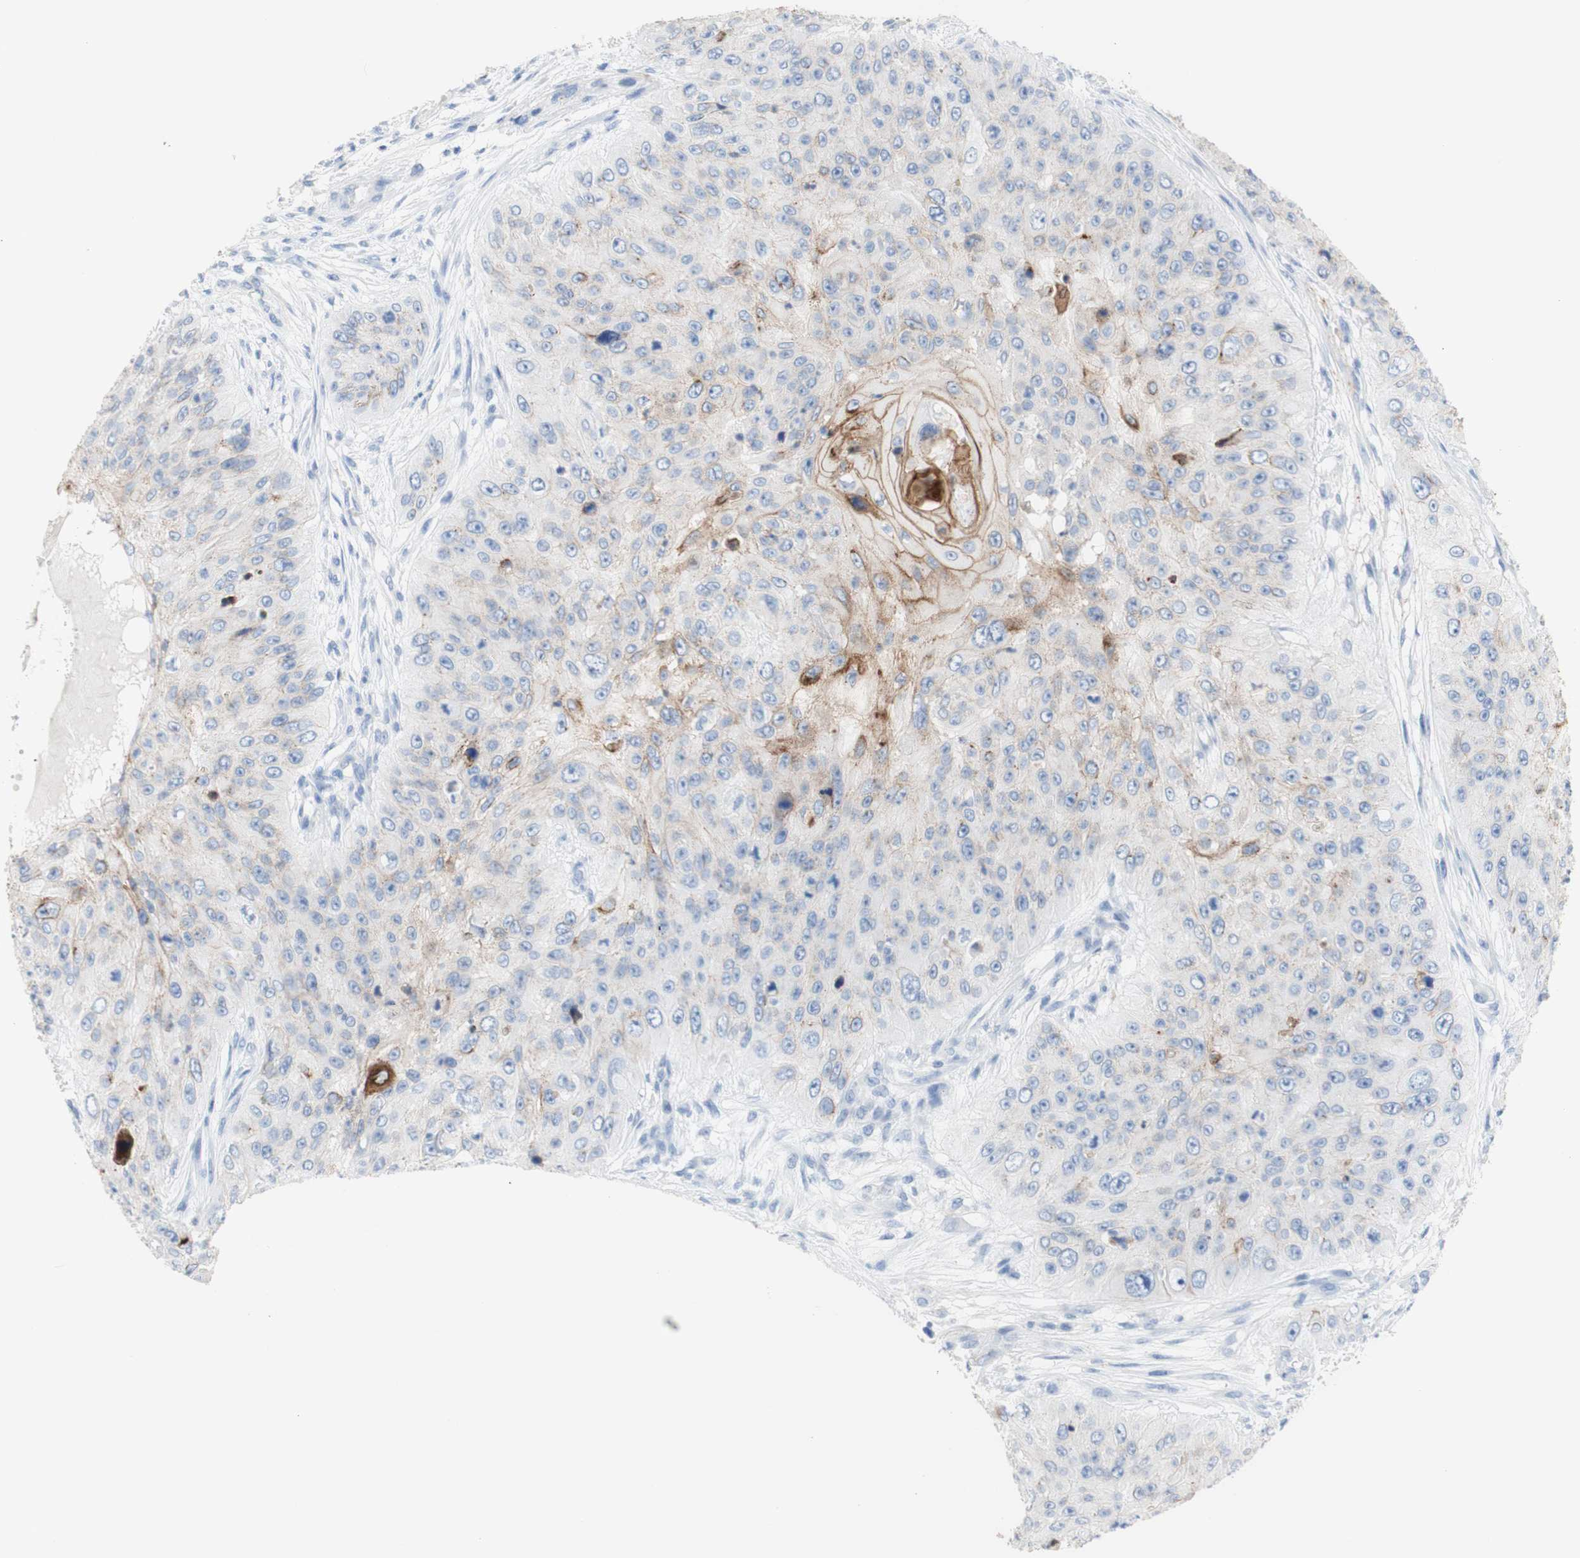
{"staining": {"intensity": "moderate", "quantity": "<25%", "location": "cytoplasmic/membranous"}, "tissue": "skin cancer", "cell_type": "Tumor cells", "image_type": "cancer", "snomed": [{"axis": "morphology", "description": "Squamous cell carcinoma, NOS"}, {"axis": "topography", "description": "Skin"}], "caption": "Human skin squamous cell carcinoma stained with a brown dye exhibits moderate cytoplasmic/membranous positive expression in approximately <25% of tumor cells.", "gene": "DSC2", "patient": {"sex": "female", "age": 80}}